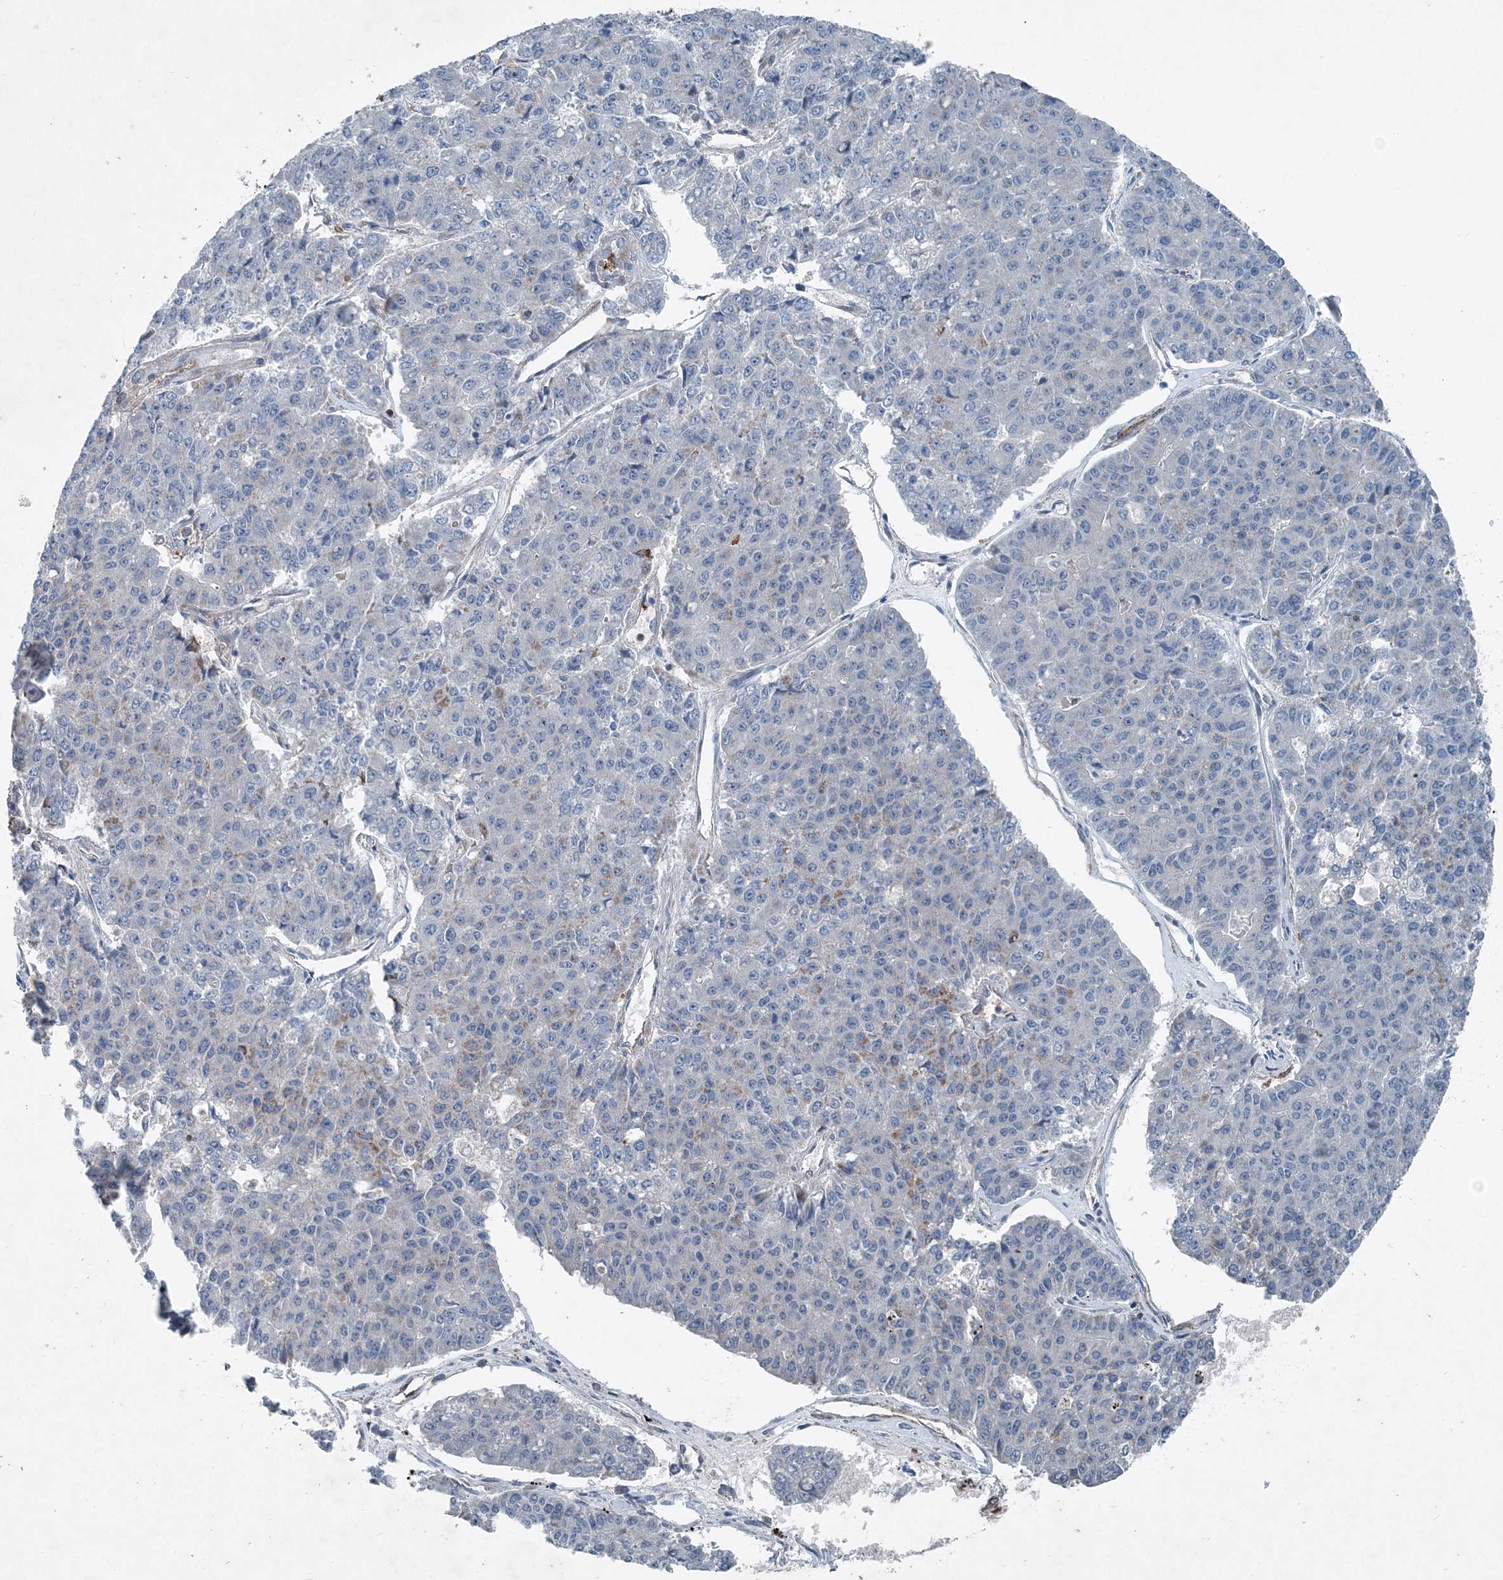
{"staining": {"intensity": "negative", "quantity": "none", "location": "none"}, "tissue": "pancreatic cancer", "cell_type": "Tumor cells", "image_type": "cancer", "snomed": [{"axis": "morphology", "description": "Adenocarcinoma, NOS"}, {"axis": "topography", "description": "Pancreas"}], "caption": "Immunohistochemistry (IHC) image of neoplastic tissue: human pancreatic adenocarcinoma stained with DAB (3,3'-diaminobenzidine) shows no significant protein positivity in tumor cells.", "gene": "DGUOK", "patient": {"sex": "male", "age": 50}}